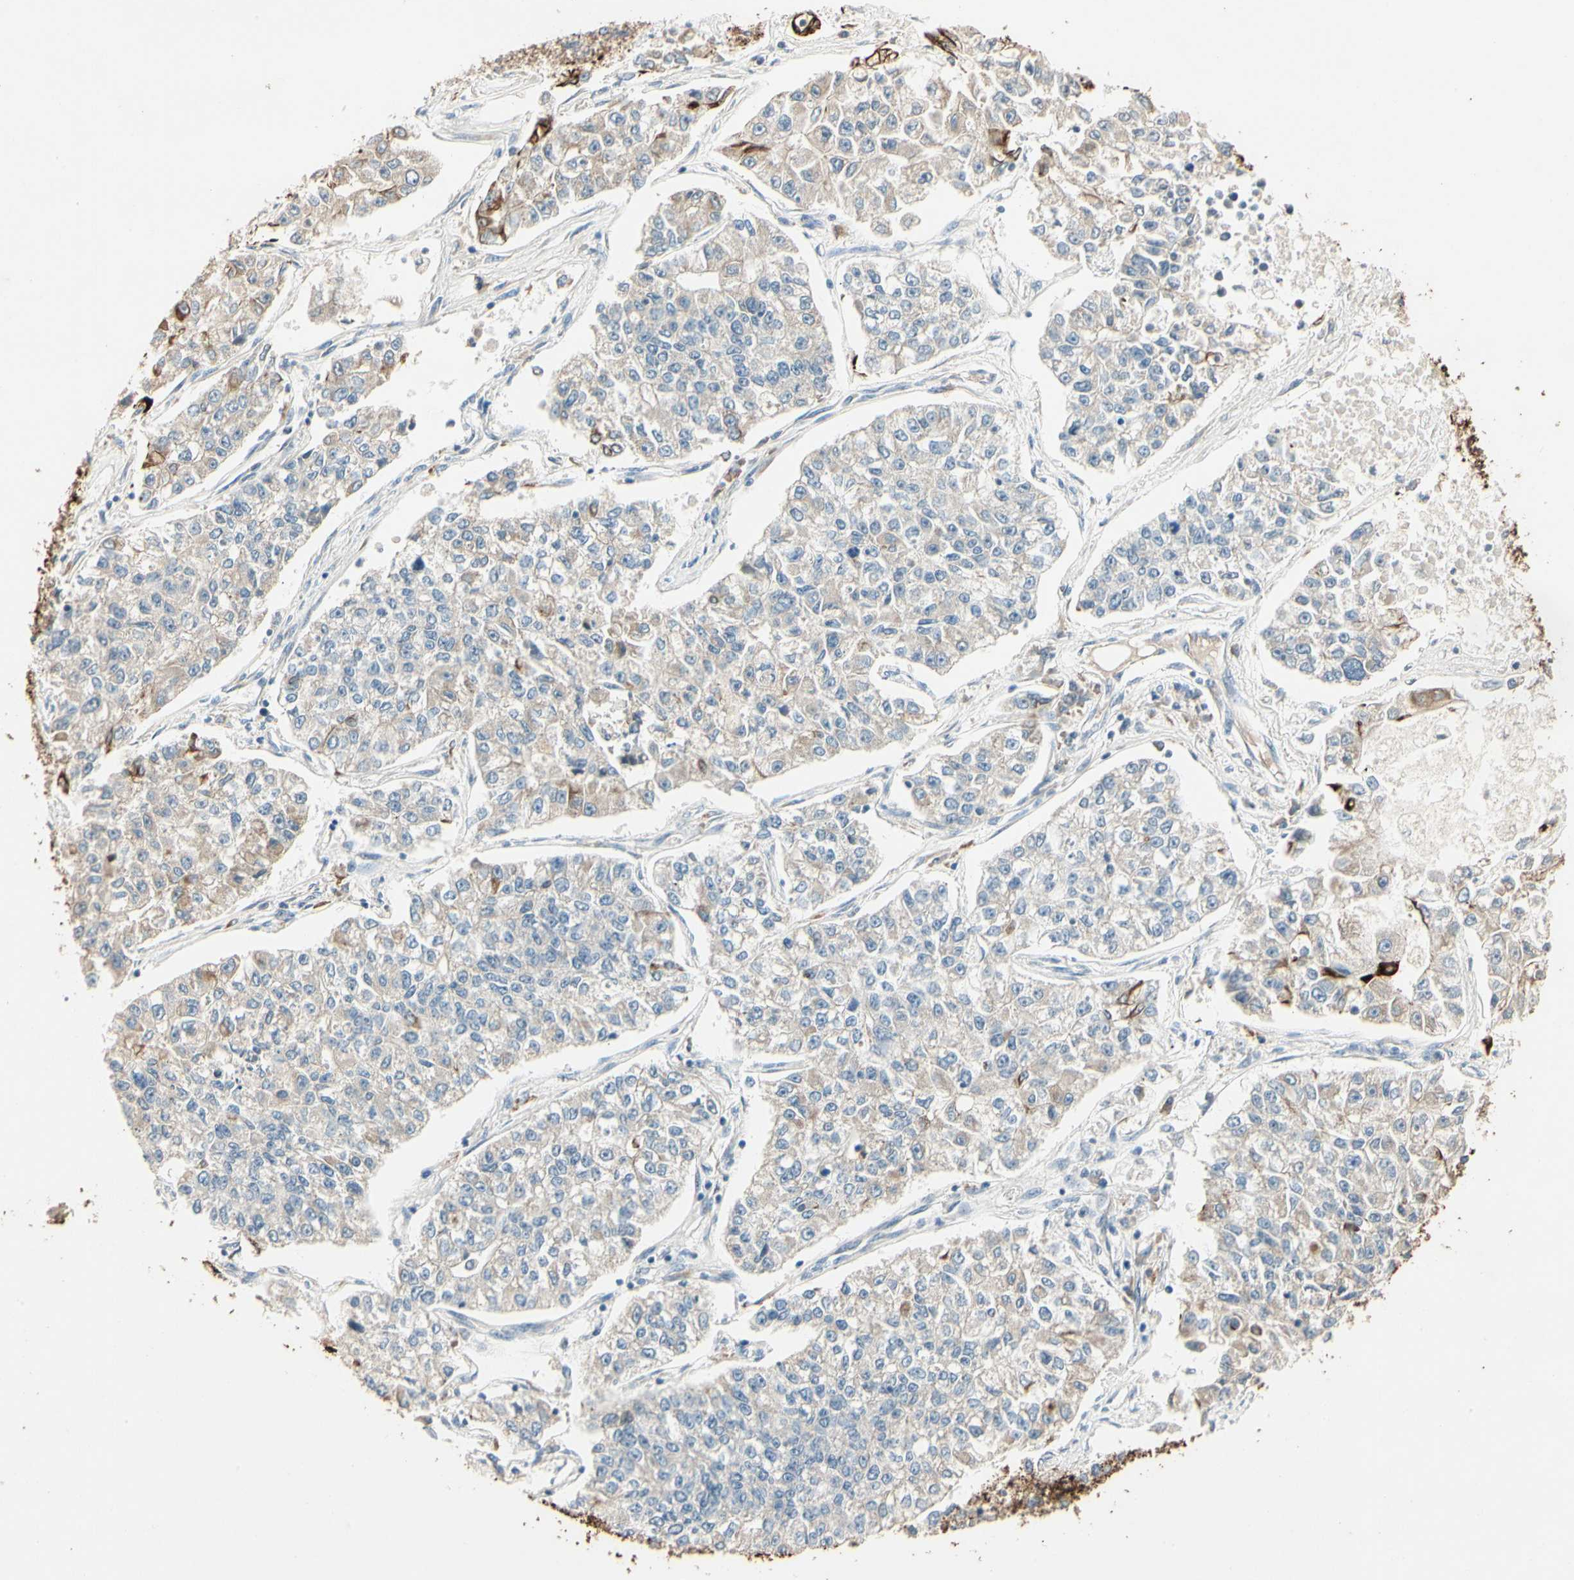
{"staining": {"intensity": "moderate", "quantity": "<25%", "location": "cytoplasmic/membranous"}, "tissue": "lung cancer", "cell_type": "Tumor cells", "image_type": "cancer", "snomed": [{"axis": "morphology", "description": "Adenocarcinoma, NOS"}, {"axis": "topography", "description": "Lung"}], "caption": "Immunohistochemistry of lung cancer (adenocarcinoma) exhibits low levels of moderate cytoplasmic/membranous staining in approximately <25% of tumor cells.", "gene": "SKIL", "patient": {"sex": "male", "age": 49}}